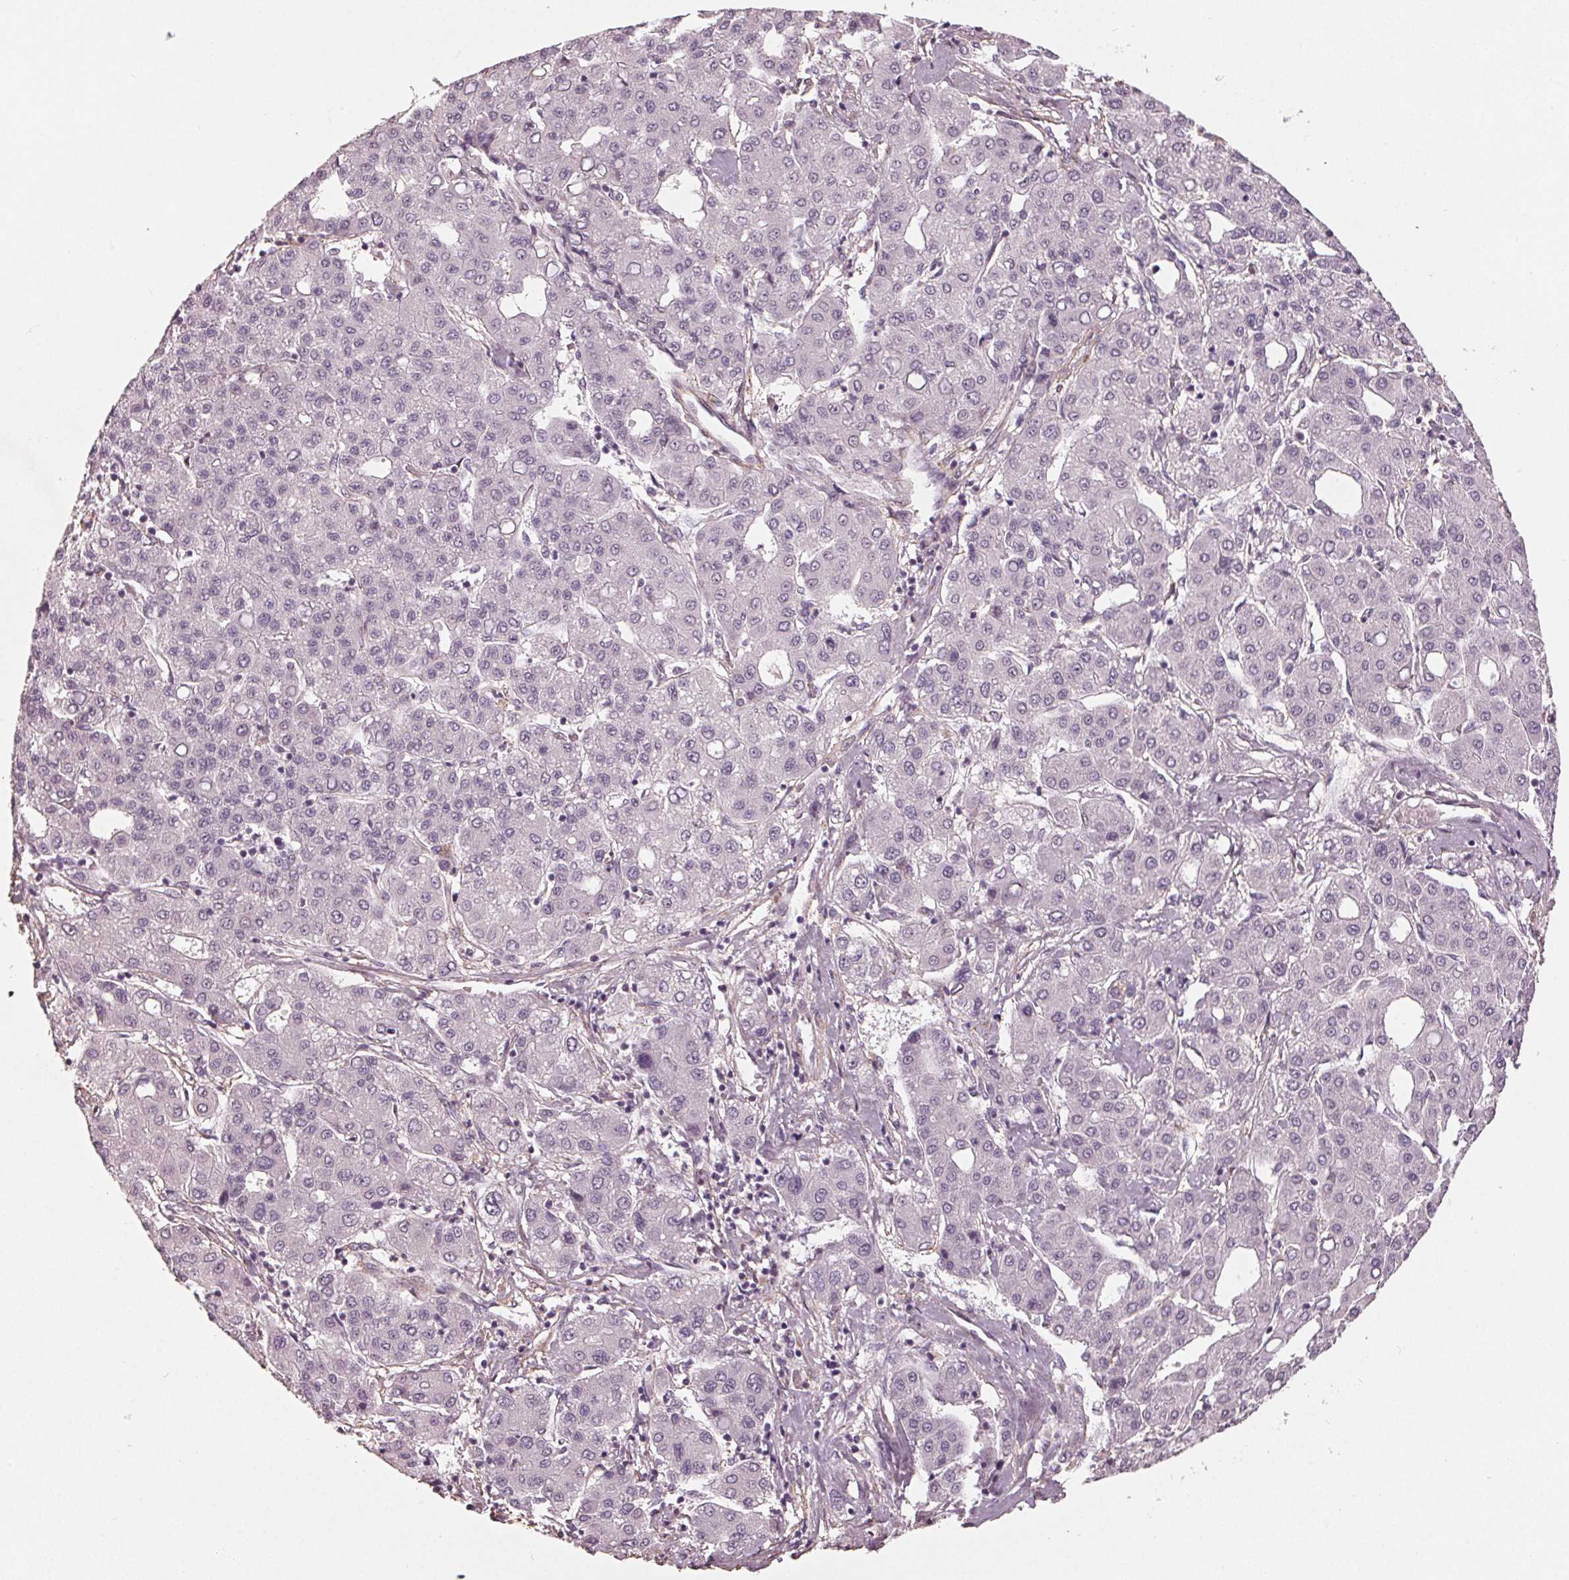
{"staining": {"intensity": "negative", "quantity": "none", "location": "none"}, "tissue": "liver cancer", "cell_type": "Tumor cells", "image_type": "cancer", "snomed": [{"axis": "morphology", "description": "Carcinoma, Hepatocellular, NOS"}, {"axis": "topography", "description": "Liver"}], "caption": "Liver cancer was stained to show a protein in brown. There is no significant staining in tumor cells.", "gene": "PKP1", "patient": {"sex": "male", "age": 65}}